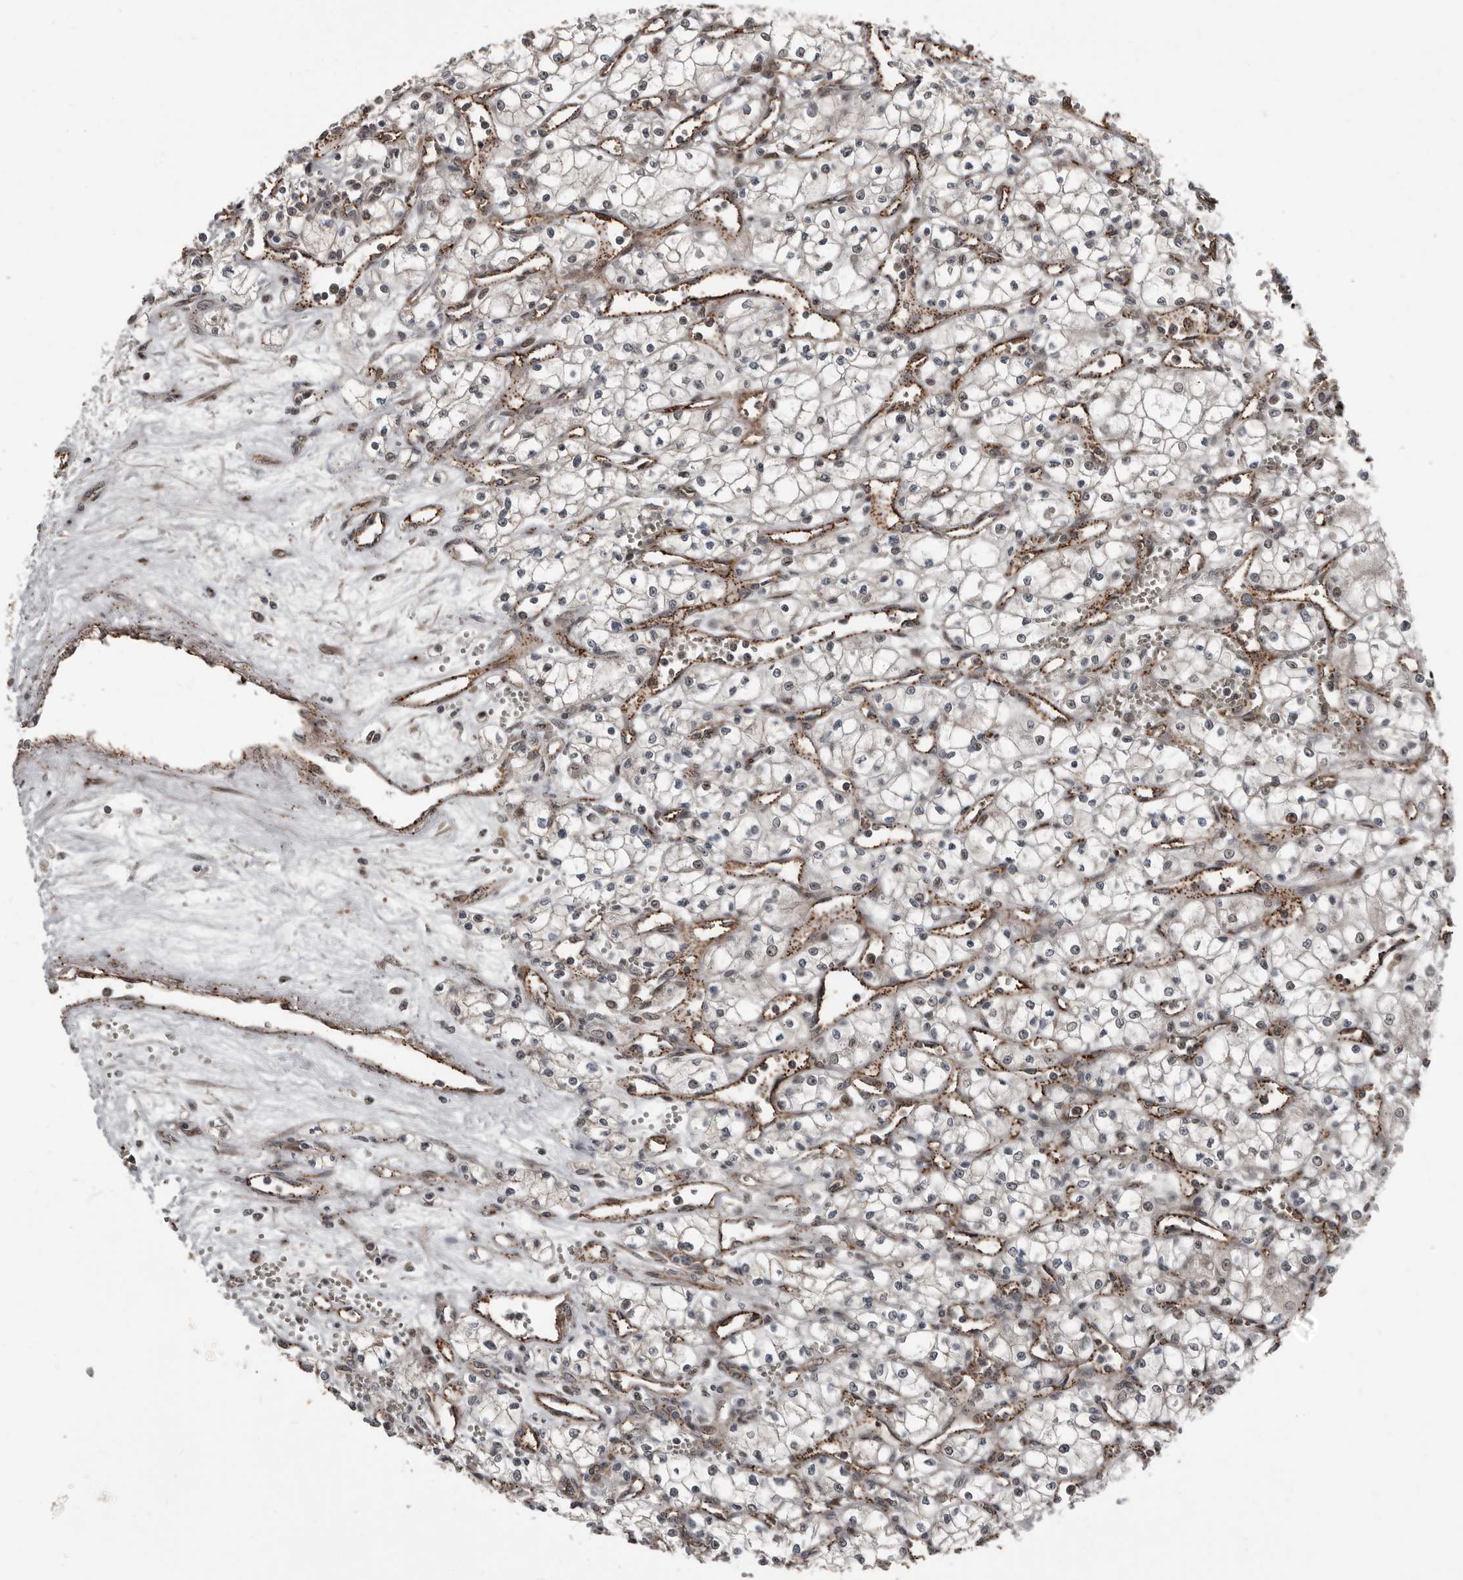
{"staining": {"intensity": "negative", "quantity": "none", "location": "none"}, "tissue": "renal cancer", "cell_type": "Tumor cells", "image_type": "cancer", "snomed": [{"axis": "morphology", "description": "Adenocarcinoma, NOS"}, {"axis": "topography", "description": "Kidney"}], "caption": "A photomicrograph of human renal adenocarcinoma is negative for staining in tumor cells.", "gene": "CHD1L", "patient": {"sex": "male", "age": 59}}